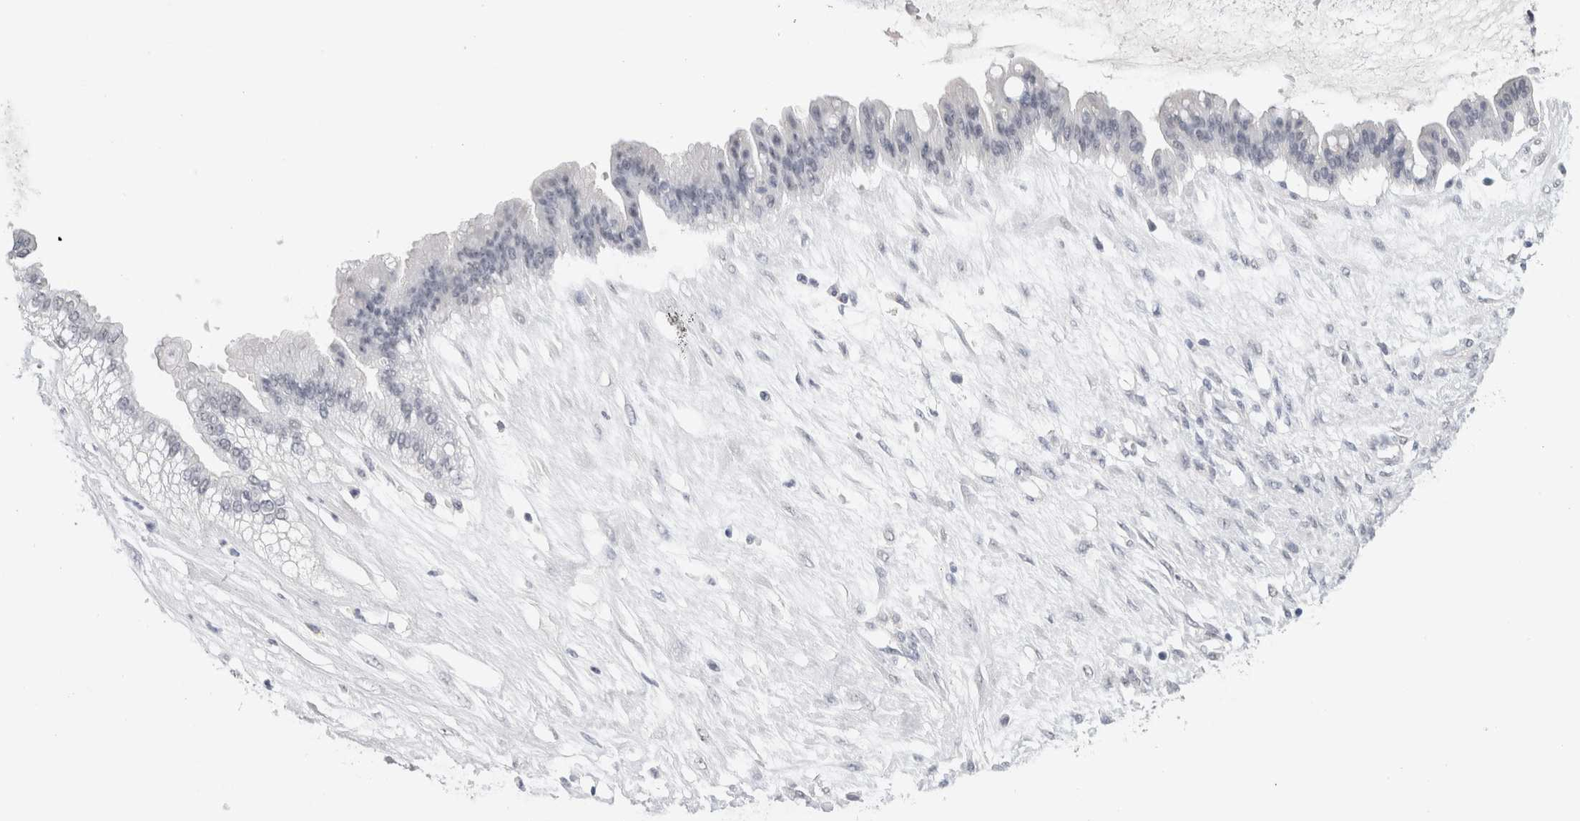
{"staining": {"intensity": "negative", "quantity": "none", "location": "none"}, "tissue": "ovarian cancer", "cell_type": "Tumor cells", "image_type": "cancer", "snomed": [{"axis": "morphology", "description": "Cystadenocarcinoma, mucinous, NOS"}, {"axis": "topography", "description": "Ovary"}], "caption": "A high-resolution image shows immunohistochemistry staining of ovarian cancer (mucinous cystadenocarcinoma), which shows no significant expression in tumor cells.", "gene": "CADM3", "patient": {"sex": "female", "age": 73}}